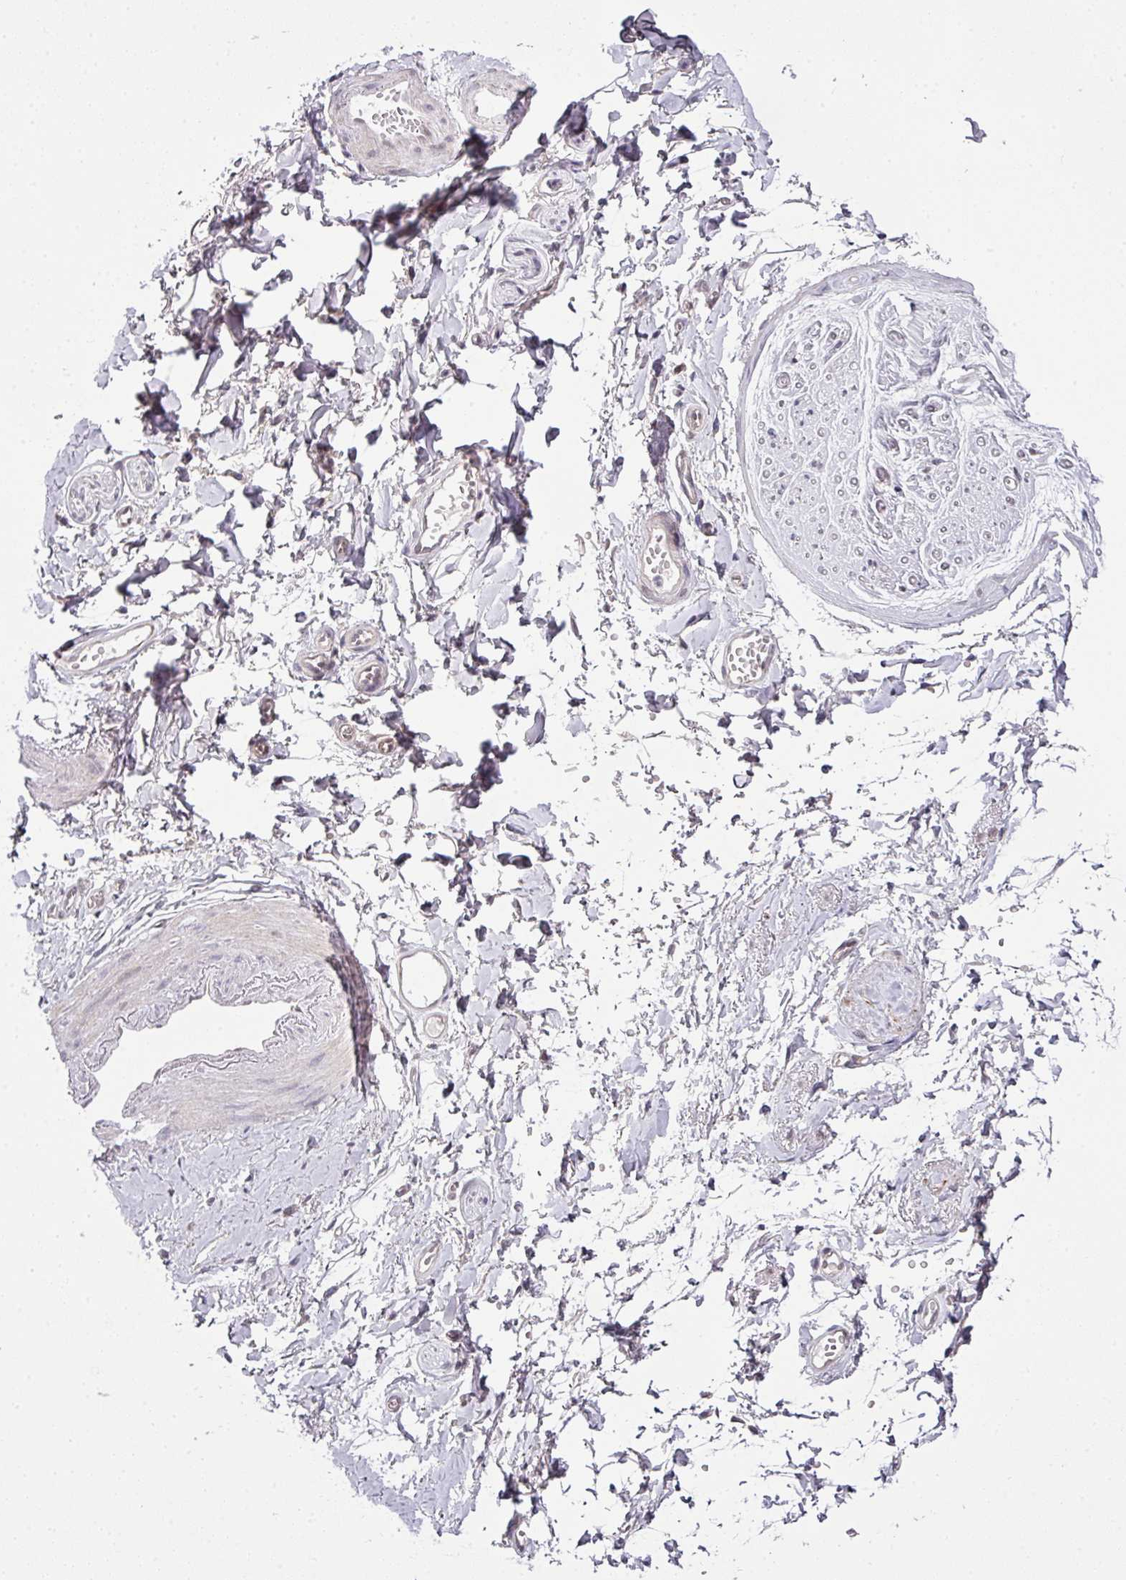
{"staining": {"intensity": "negative", "quantity": "none", "location": "none"}, "tissue": "adipose tissue", "cell_type": "Adipocytes", "image_type": "normal", "snomed": [{"axis": "morphology", "description": "Normal tissue, NOS"}, {"axis": "topography", "description": "Vulva"}, {"axis": "topography", "description": "Vagina"}, {"axis": "topography", "description": "Peripheral nerve tissue"}], "caption": "Protein analysis of benign adipose tissue exhibits no significant expression in adipocytes. (Brightfield microscopy of DAB (3,3'-diaminobenzidine) IHC at high magnification).", "gene": "DERPC", "patient": {"sex": "female", "age": 66}}